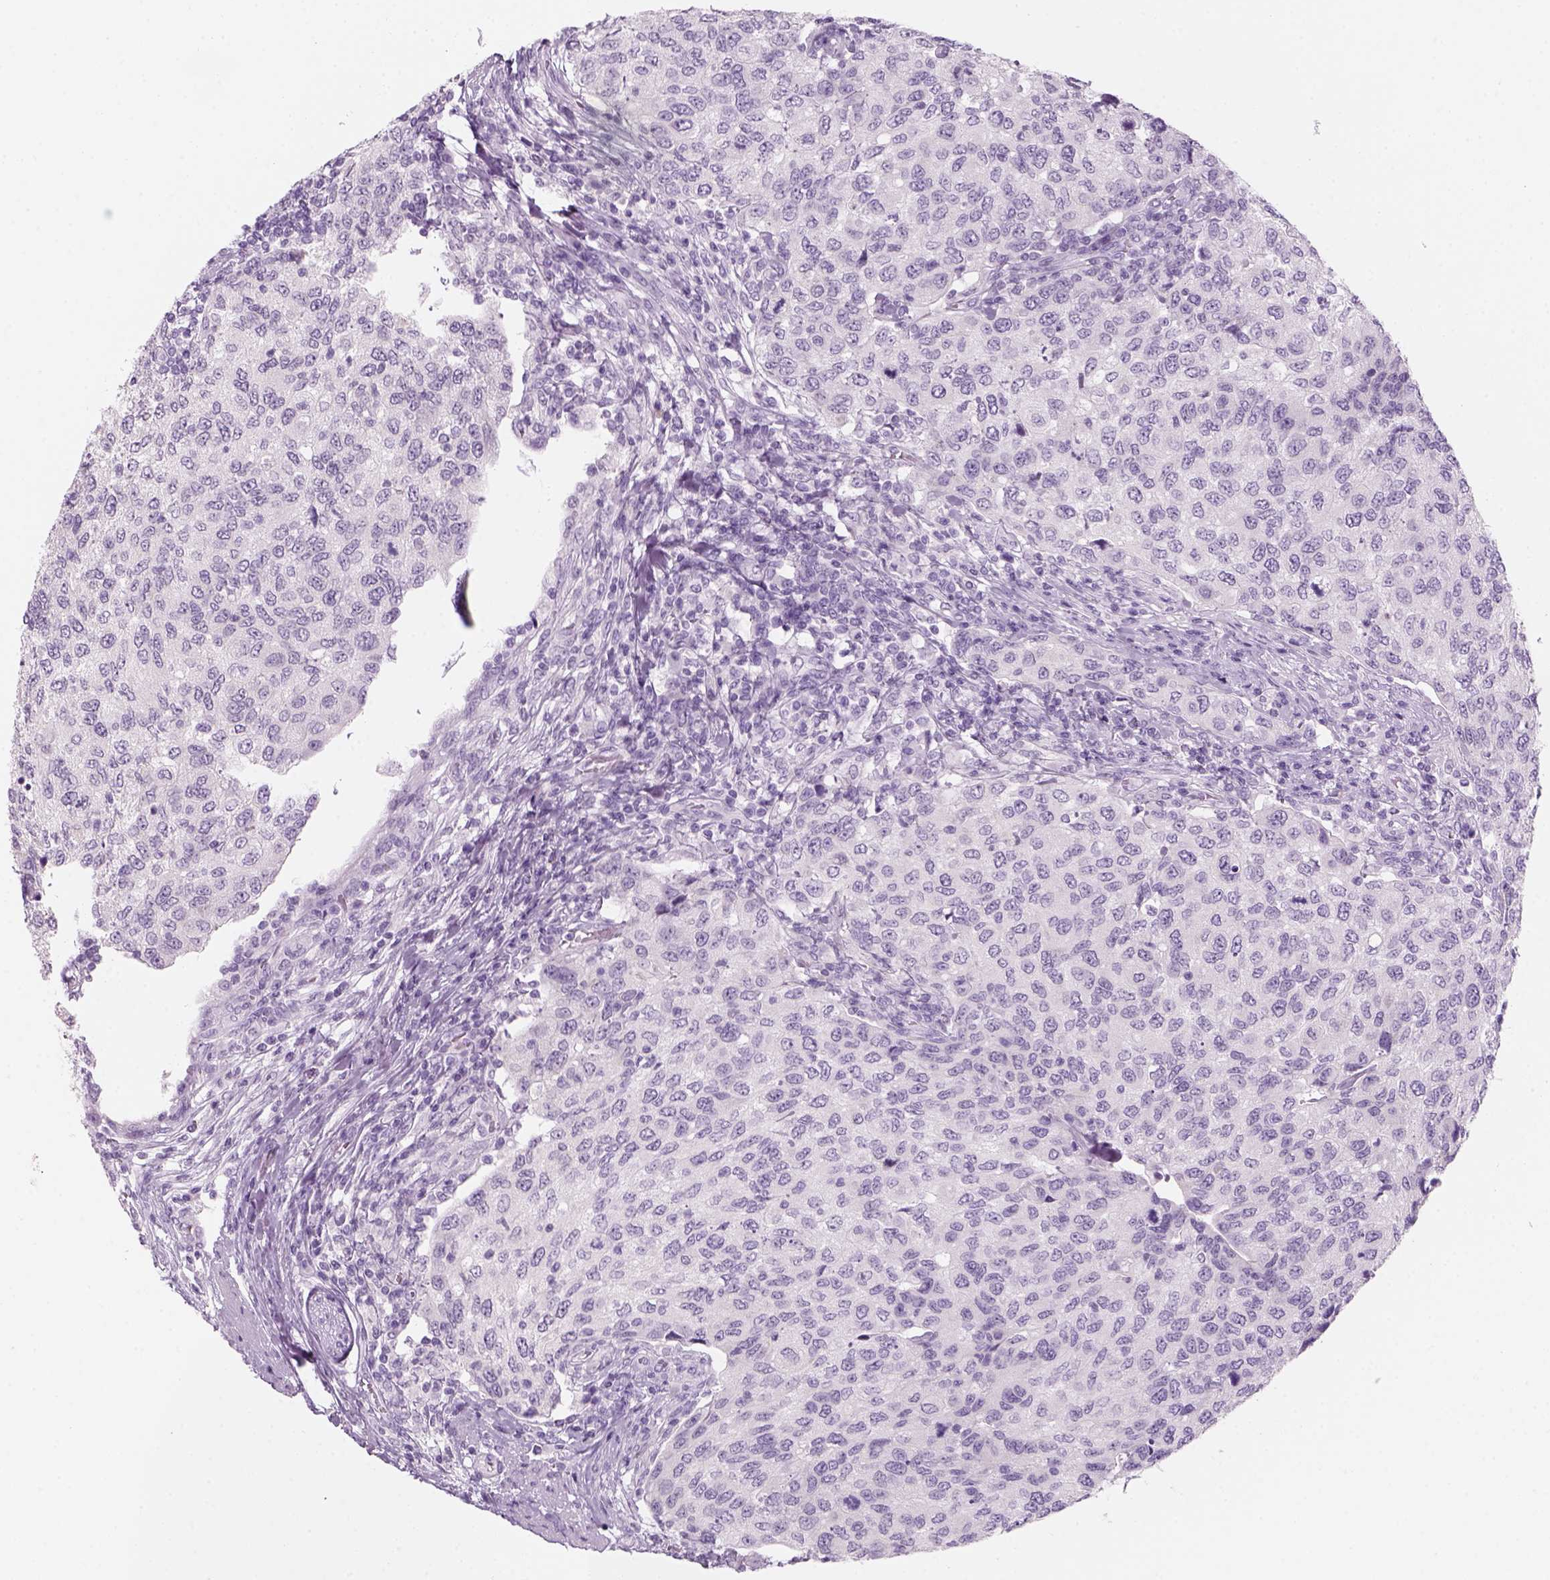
{"staining": {"intensity": "negative", "quantity": "none", "location": "none"}, "tissue": "urothelial cancer", "cell_type": "Tumor cells", "image_type": "cancer", "snomed": [{"axis": "morphology", "description": "Urothelial carcinoma, High grade"}, {"axis": "topography", "description": "Urinary bladder"}], "caption": "An immunohistochemistry micrograph of high-grade urothelial carcinoma is shown. There is no staining in tumor cells of high-grade urothelial carcinoma.", "gene": "KRTAP11-1", "patient": {"sex": "female", "age": 78}}